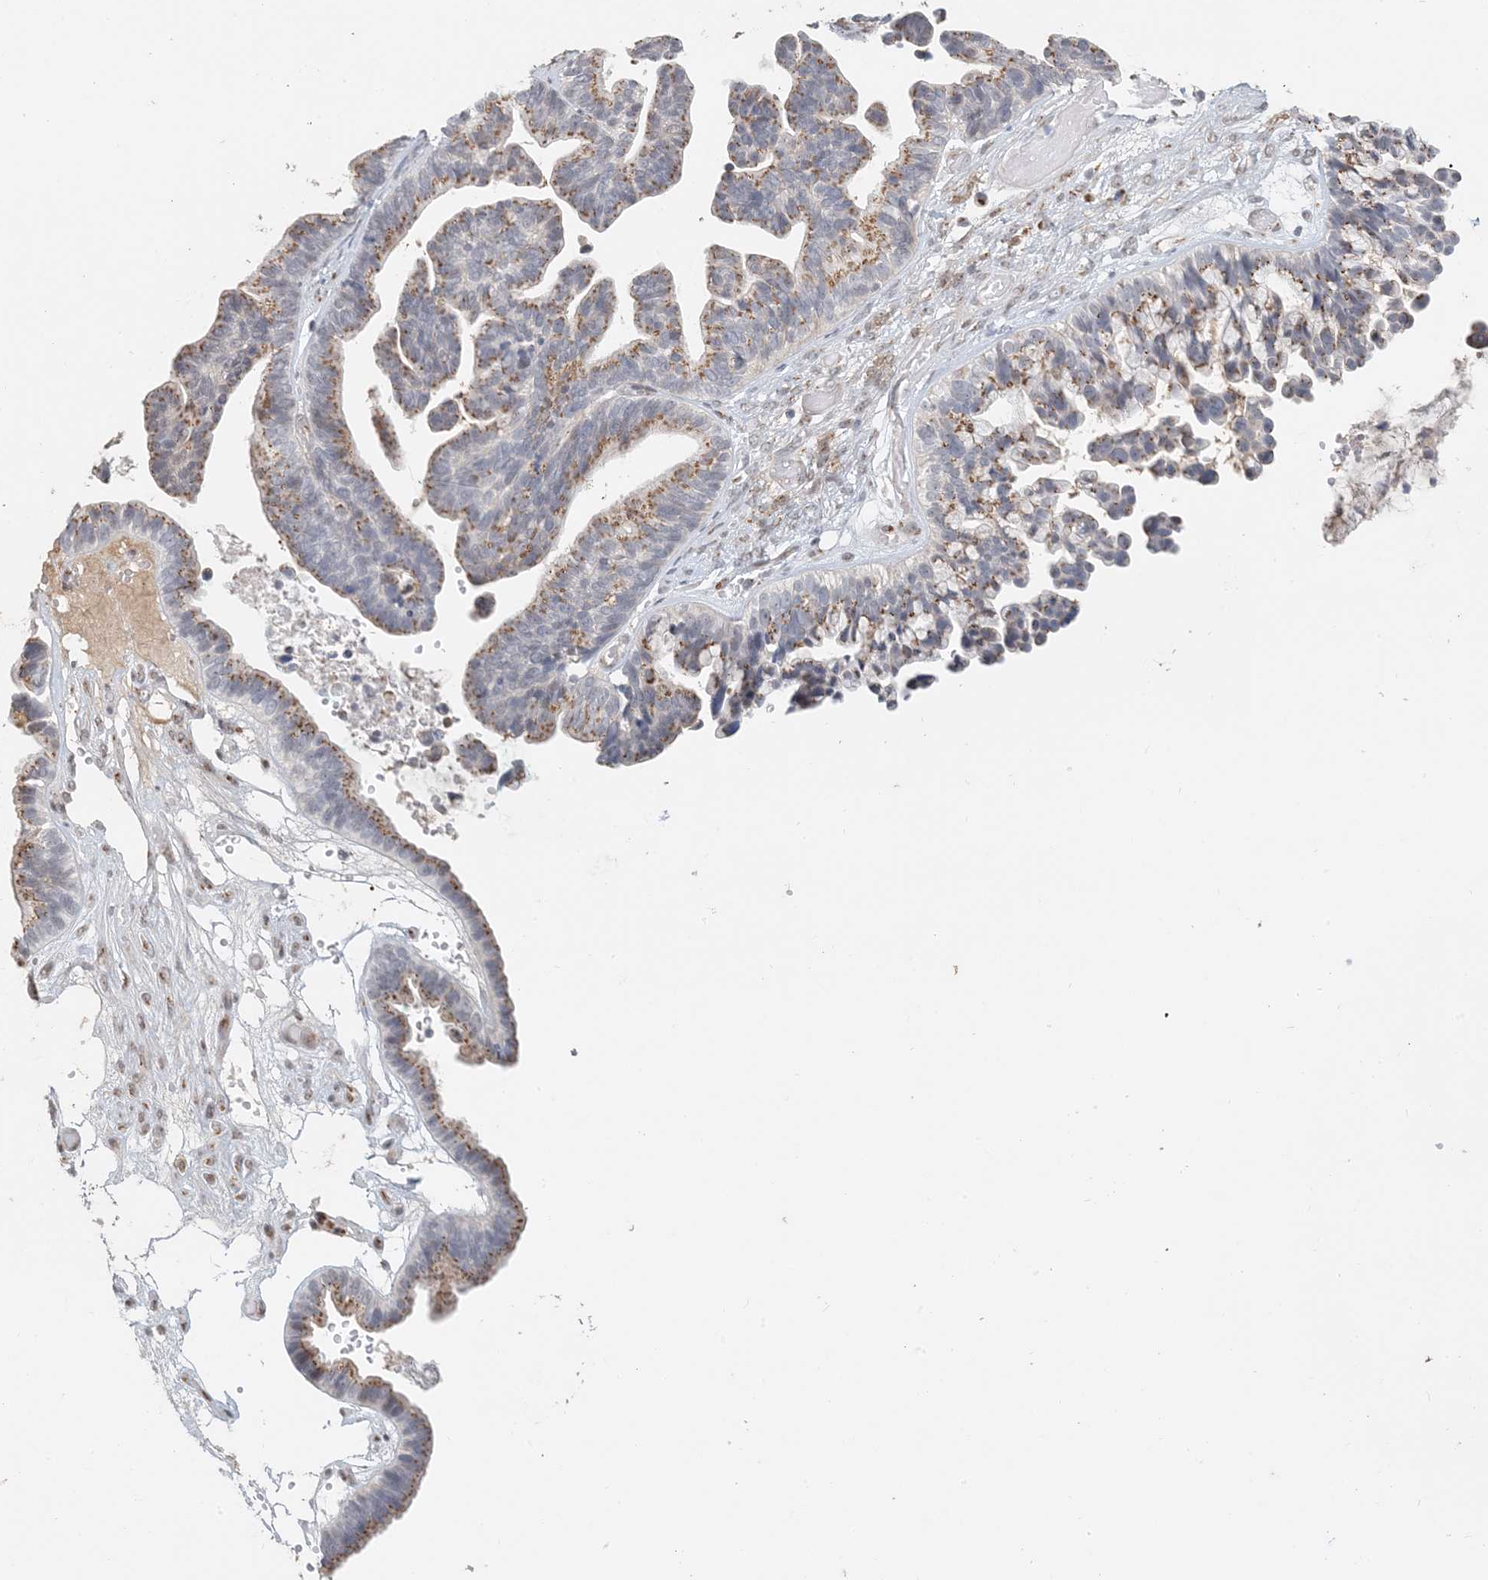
{"staining": {"intensity": "moderate", "quantity": ">75%", "location": "cytoplasmic/membranous"}, "tissue": "ovarian cancer", "cell_type": "Tumor cells", "image_type": "cancer", "snomed": [{"axis": "morphology", "description": "Cystadenocarcinoma, serous, NOS"}, {"axis": "topography", "description": "Ovary"}], "caption": "Immunohistochemical staining of human ovarian cancer (serous cystadenocarcinoma) exhibits medium levels of moderate cytoplasmic/membranous expression in approximately >75% of tumor cells.", "gene": "ZCCHC4", "patient": {"sex": "female", "age": 56}}